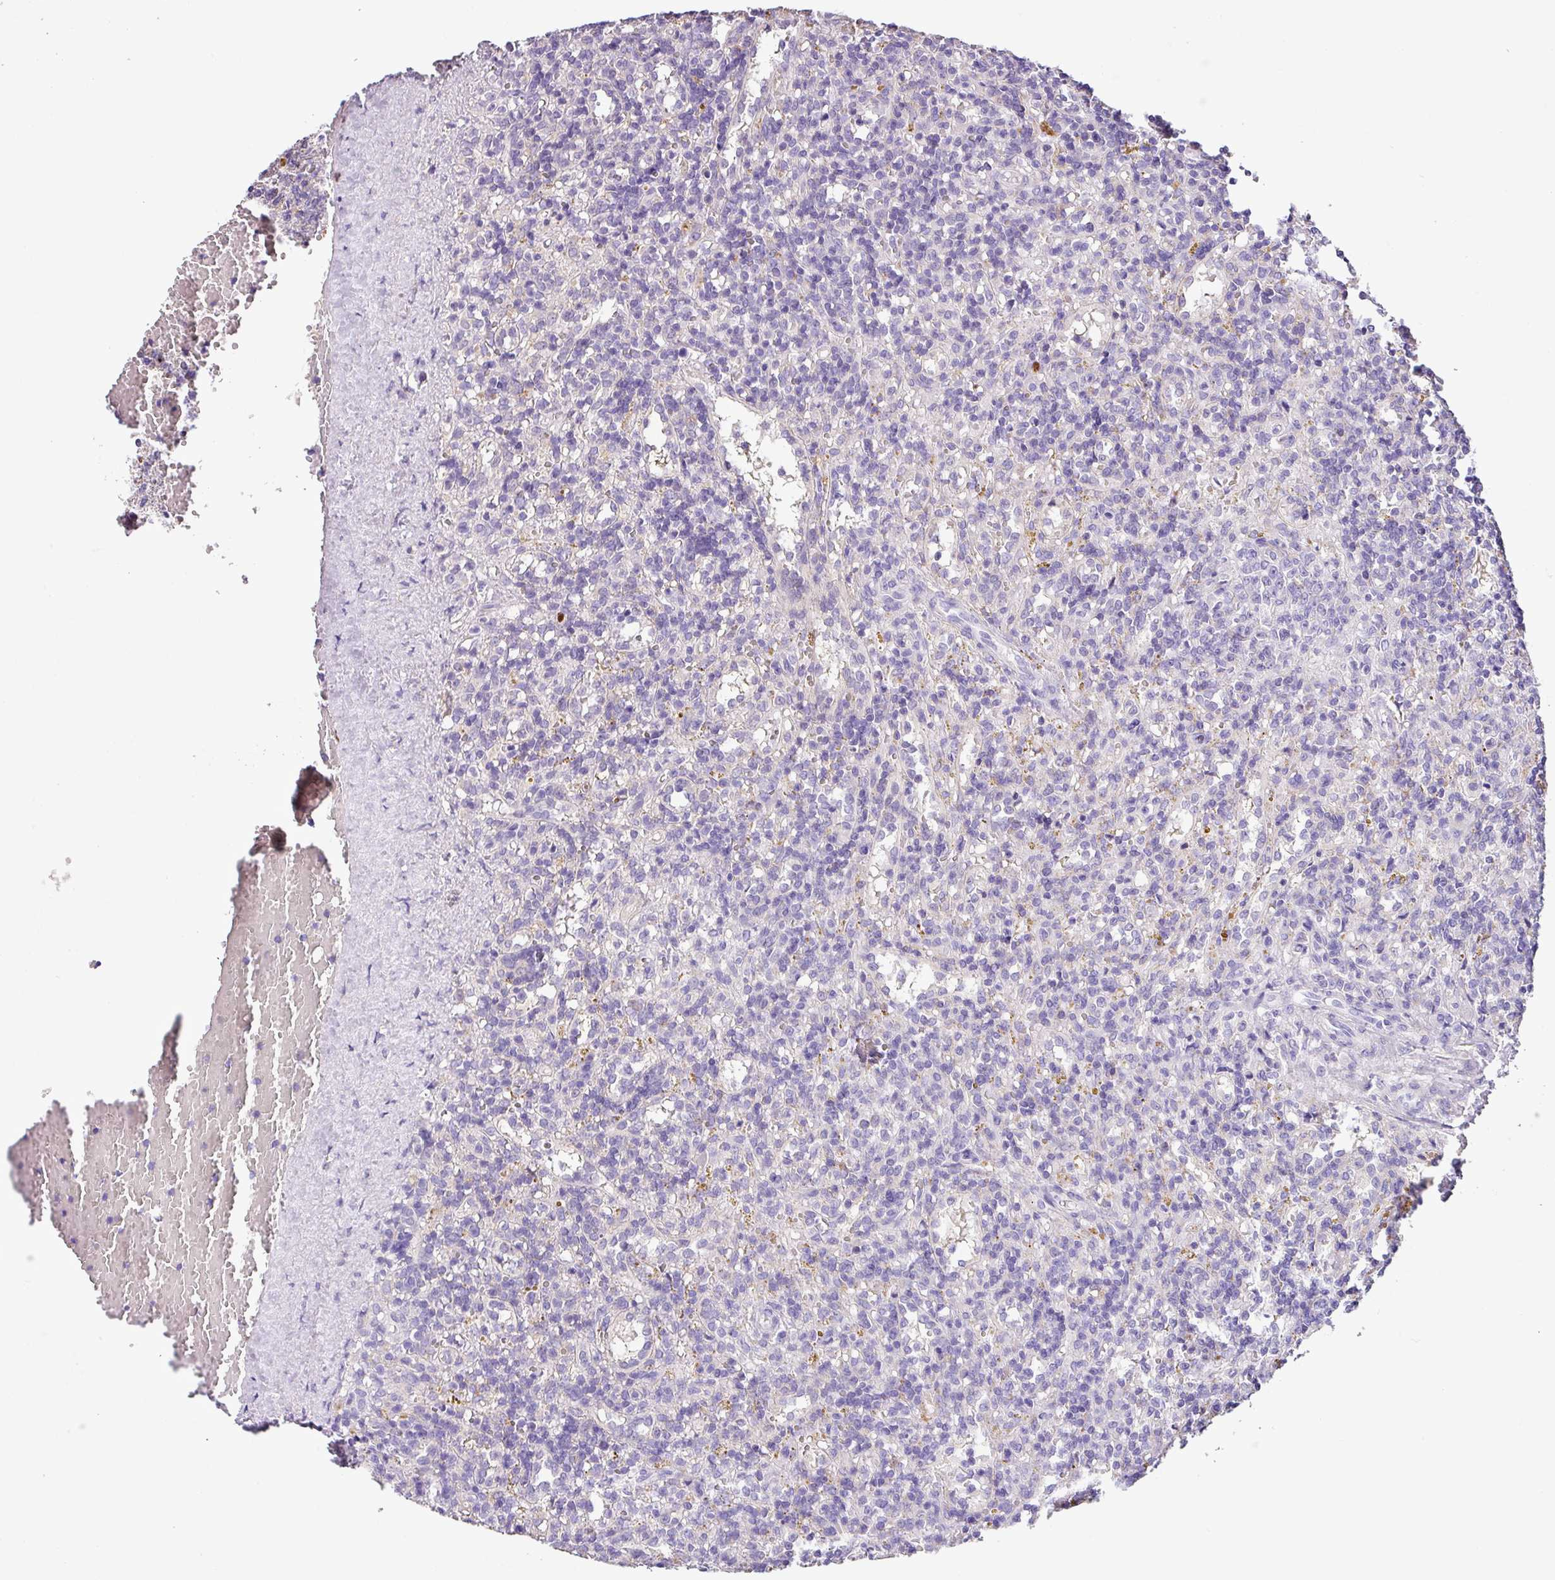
{"staining": {"intensity": "negative", "quantity": "none", "location": "none"}, "tissue": "lymphoma", "cell_type": "Tumor cells", "image_type": "cancer", "snomed": [{"axis": "morphology", "description": "Malignant lymphoma, non-Hodgkin's type, Low grade"}, {"axis": "topography", "description": "Spleen"}], "caption": "The histopathology image demonstrates no significant staining in tumor cells of lymphoma. Brightfield microscopy of immunohistochemistry stained with DAB (brown) and hematoxylin (blue), captured at high magnification.", "gene": "ZG16", "patient": {"sex": "male", "age": 67}}